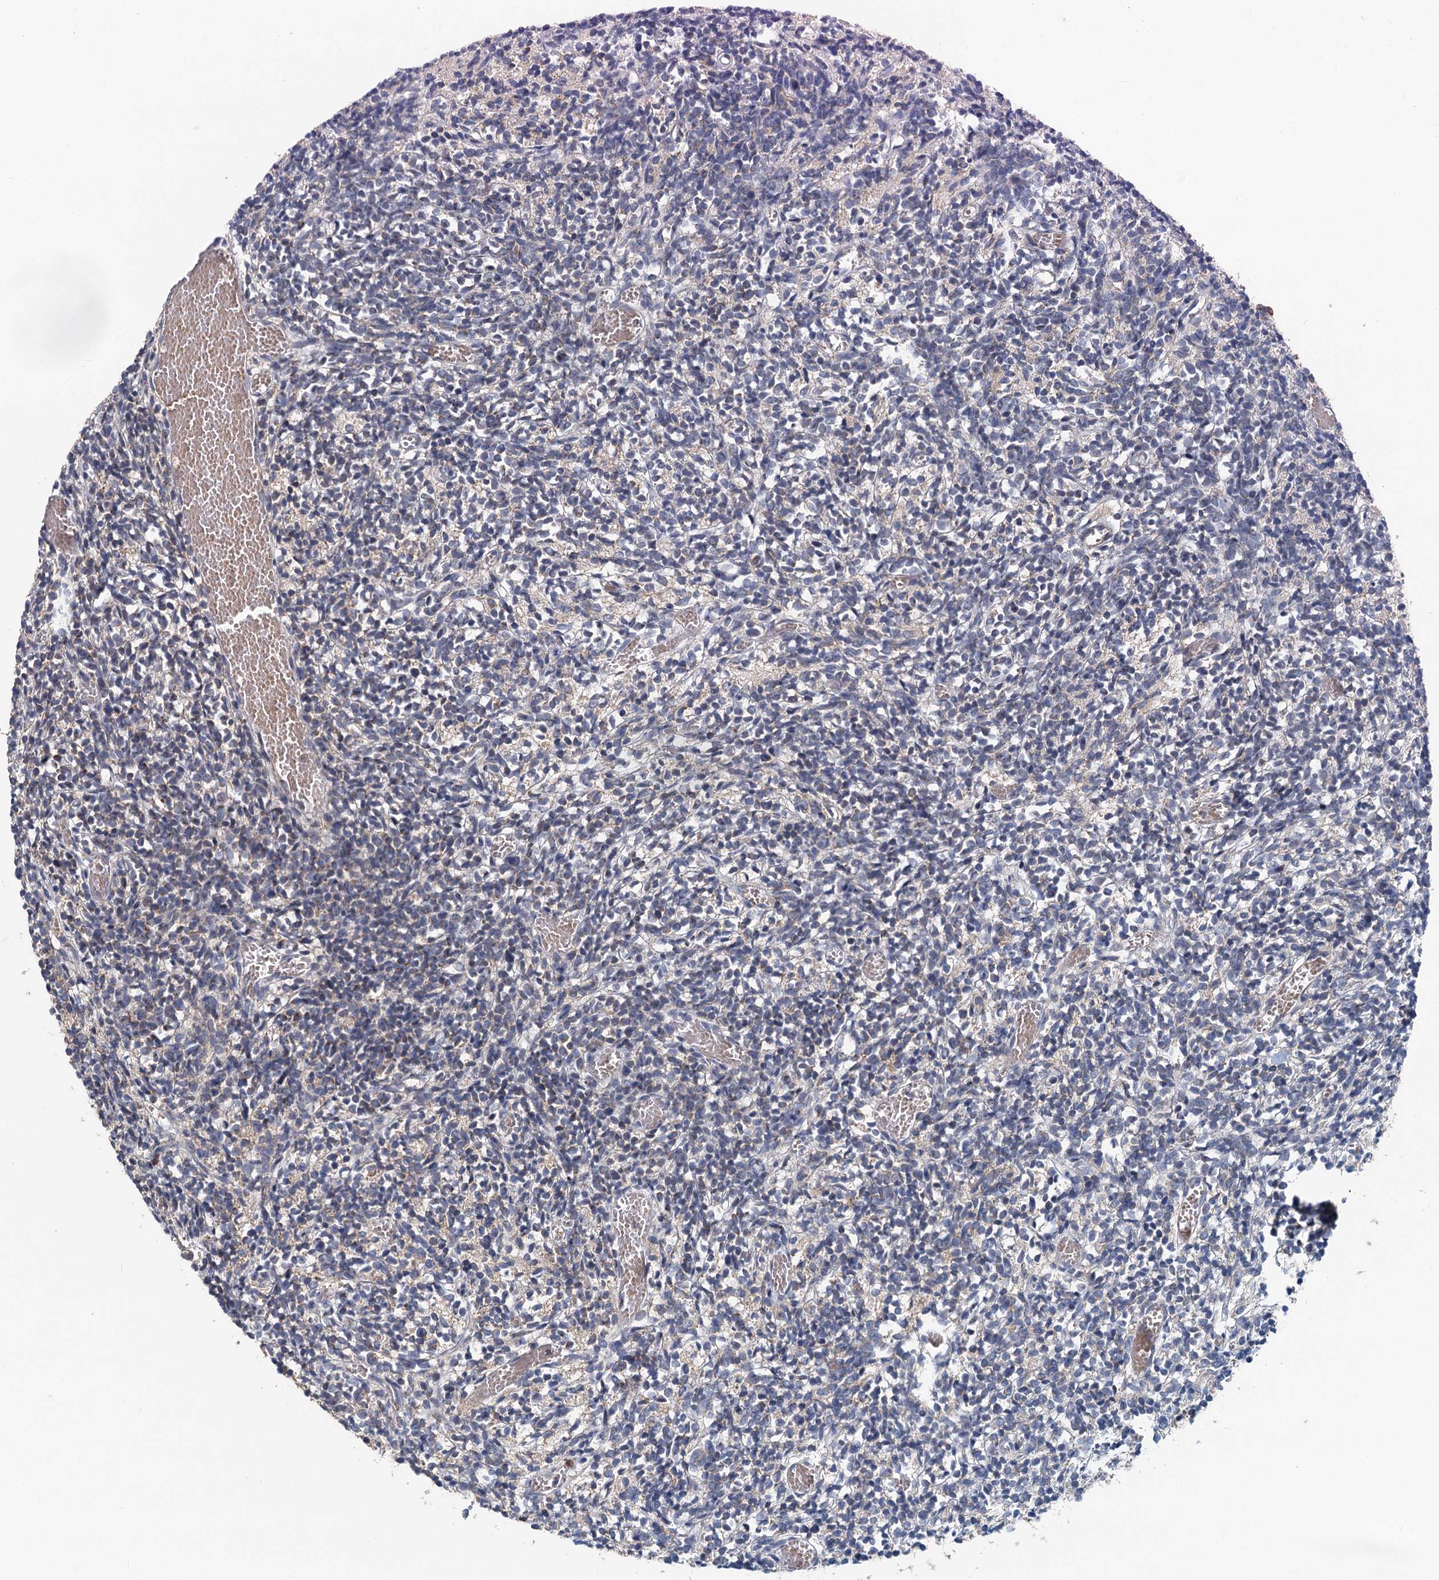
{"staining": {"intensity": "negative", "quantity": "none", "location": "none"}, "tissue": "glioma", "cell_type": "Tumor cells", "image_type": "cancer", "snomed": [{"axis": "morphology", "description": "Glioma, malignant, Low grade"}, {"axis": "topography", "description": "Brain"}], "caption": "Immunohistochemistry (IHC) photomicrograph of neoplastic tissue: human glioma stained with DAB (3,3'-diaminobenzidine) shows no significant protein expression in tumor cells.", "gene": "OTUB1", "patient": {"sex": "female", "age": 1}}